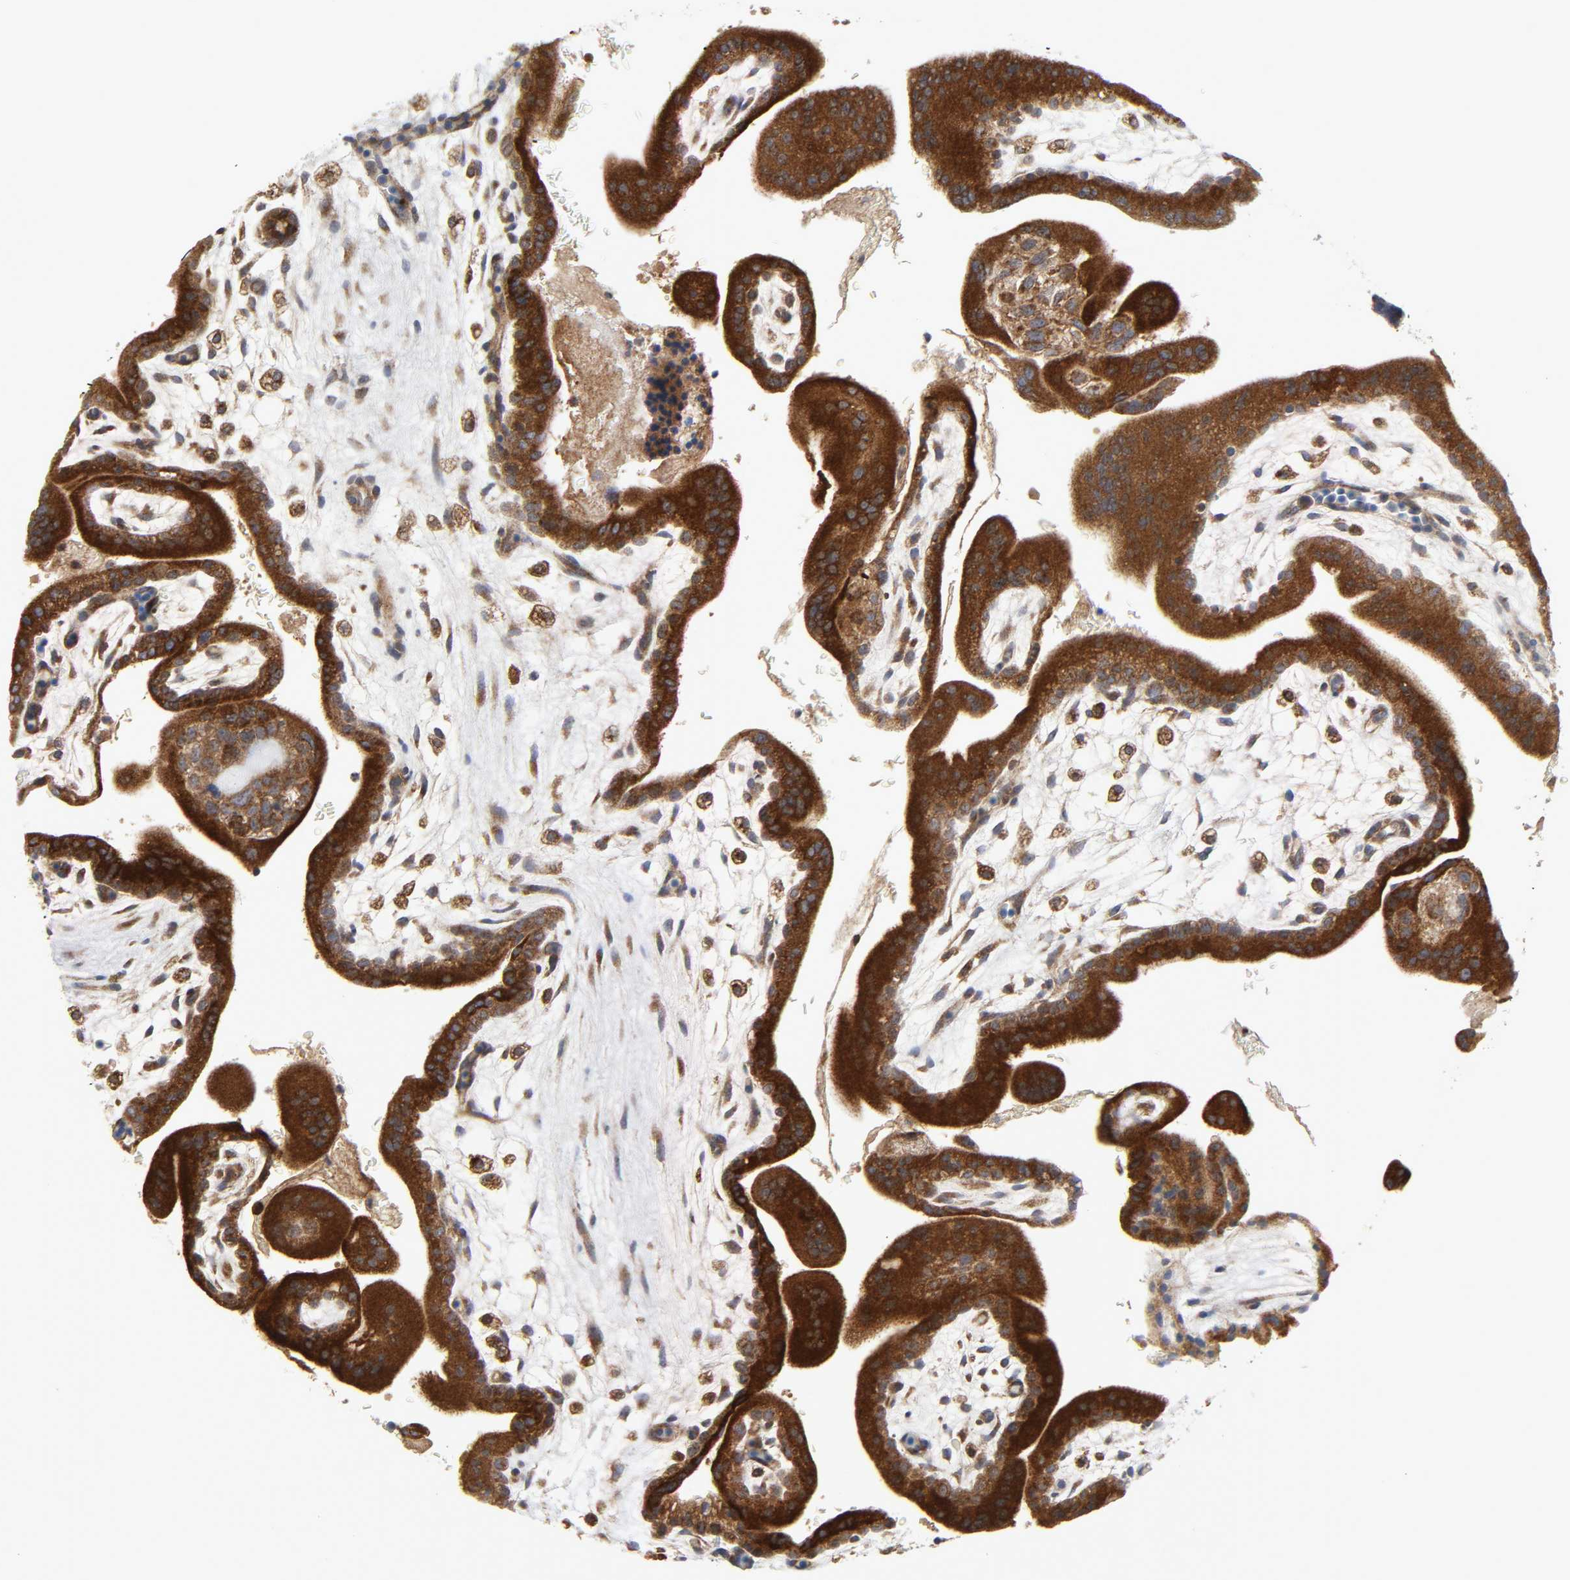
{"staining": {"intensity": "strong", "quantity": ">75%", "location": "cytoplasmic/membranous"}, "tissue": "placenta", "cell_type": "Trophoblastic cells", "image_type": "normal", "snomed": [{"axis": "morphology", "description": "Normal tissue, NOS"}, {"axis": "topography", "description": "Placenta"}], "caption": "Immunohistochemistry image of benign placenta: human placenta stained using IHC displays high levels of strong protein expression localized specifically in the cytoplasmic/membranous of trophoblastic cells, appearing as a cytoplasmic/membranous brown color.", "gene": "BAX", "patient": {"sex": "female", "age": 35}}